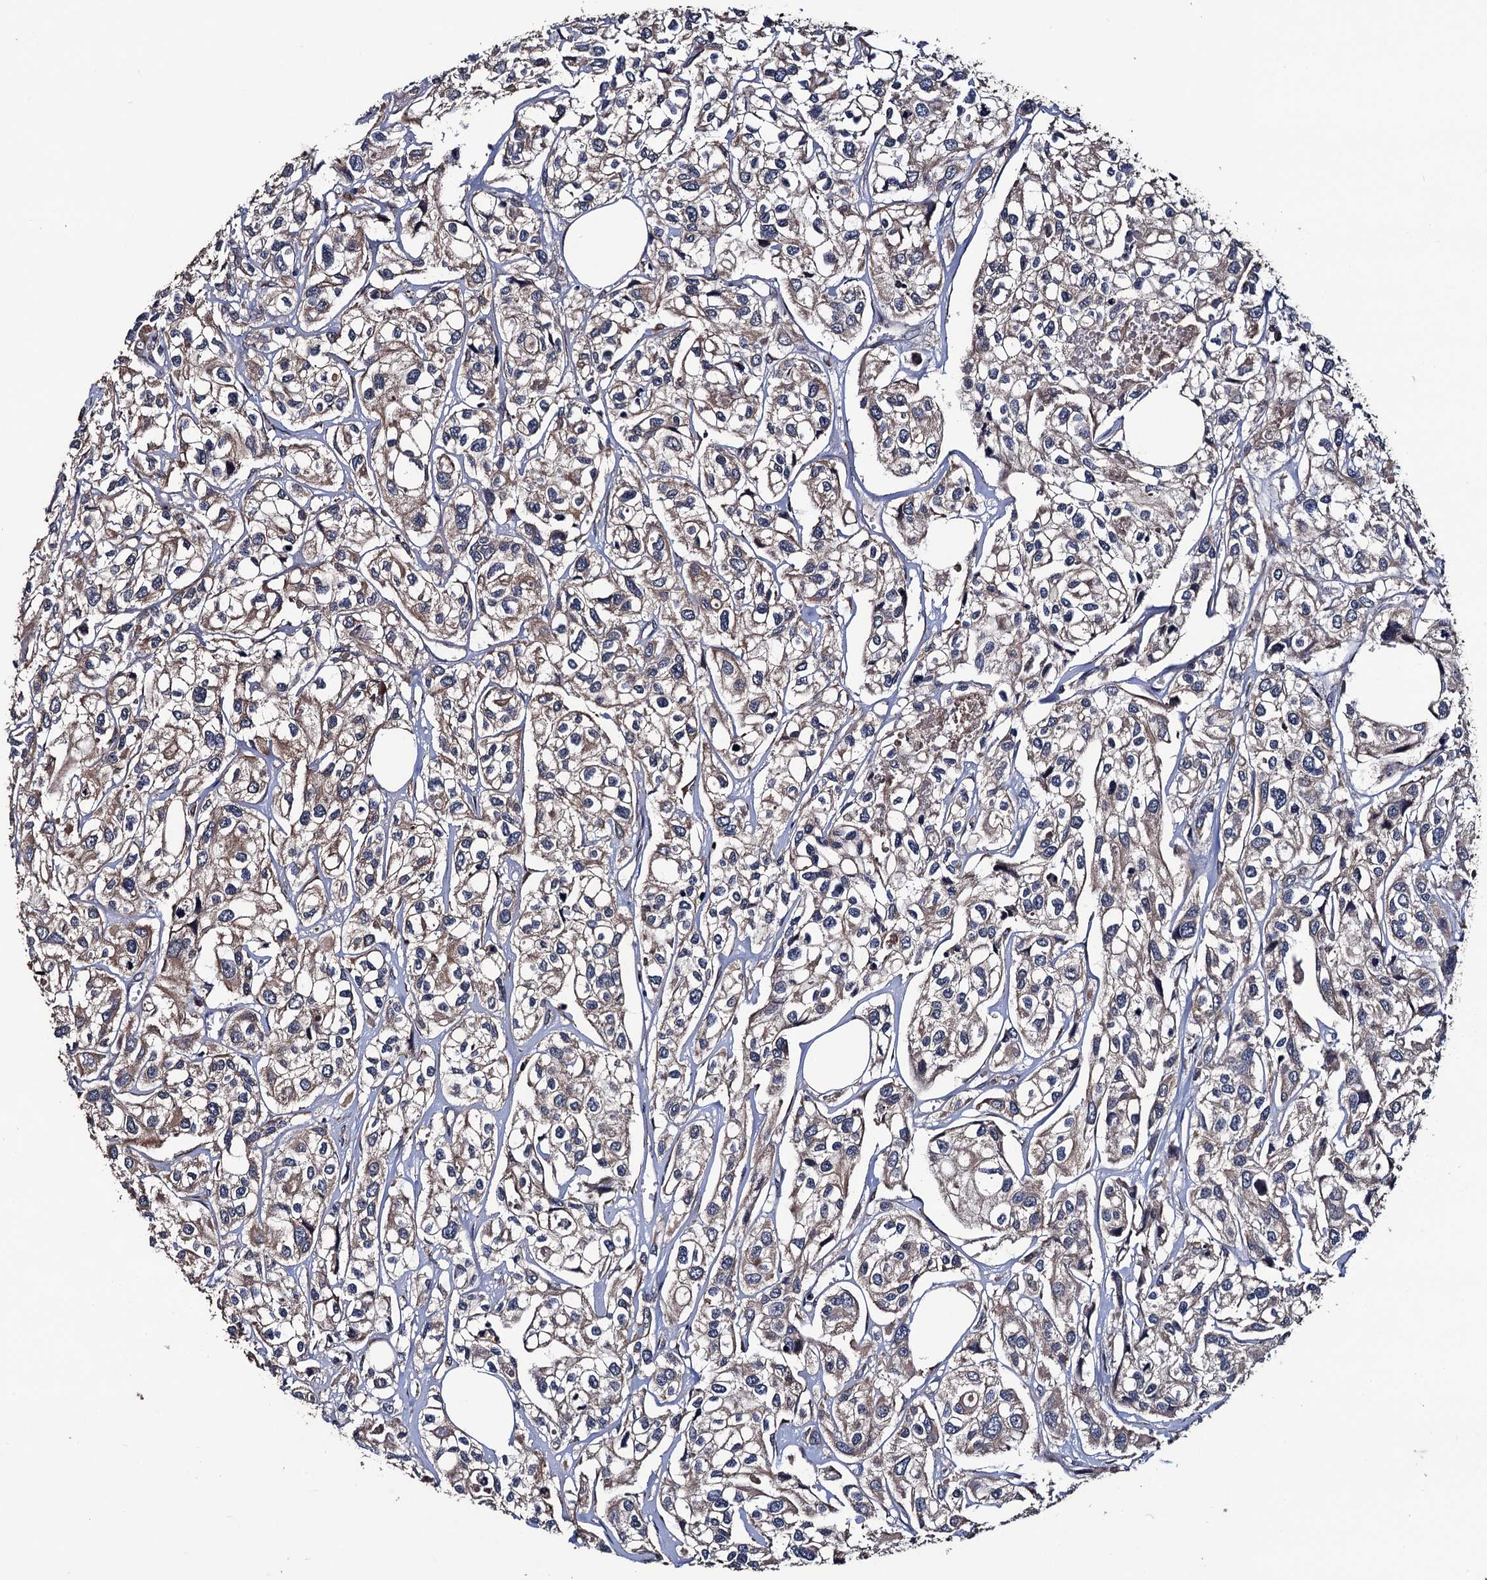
{"staining": {"intensity": "weak", "quantity": ">75%", "location": "cytoplasmic/membranous"}, "tissue": "urothelial cancer", "cell_type": "Tumor cells", "image_type": "cancer", "snomed": [{"axis": "morphology", "description": "Urothelial carcinoma, High grade"}, {"axis": "topography", "description": "Urinary bladder"}], "caption": "This micrograph reveals immunohistochemistry (IHC) staining of human high-grade urothelial carcinoma, with low weak cytoplasmic/membranous positivity in approximately >75% of tumor cells.", "gene": "RGS11", "patient": {"sex": "male", "age": 67}}